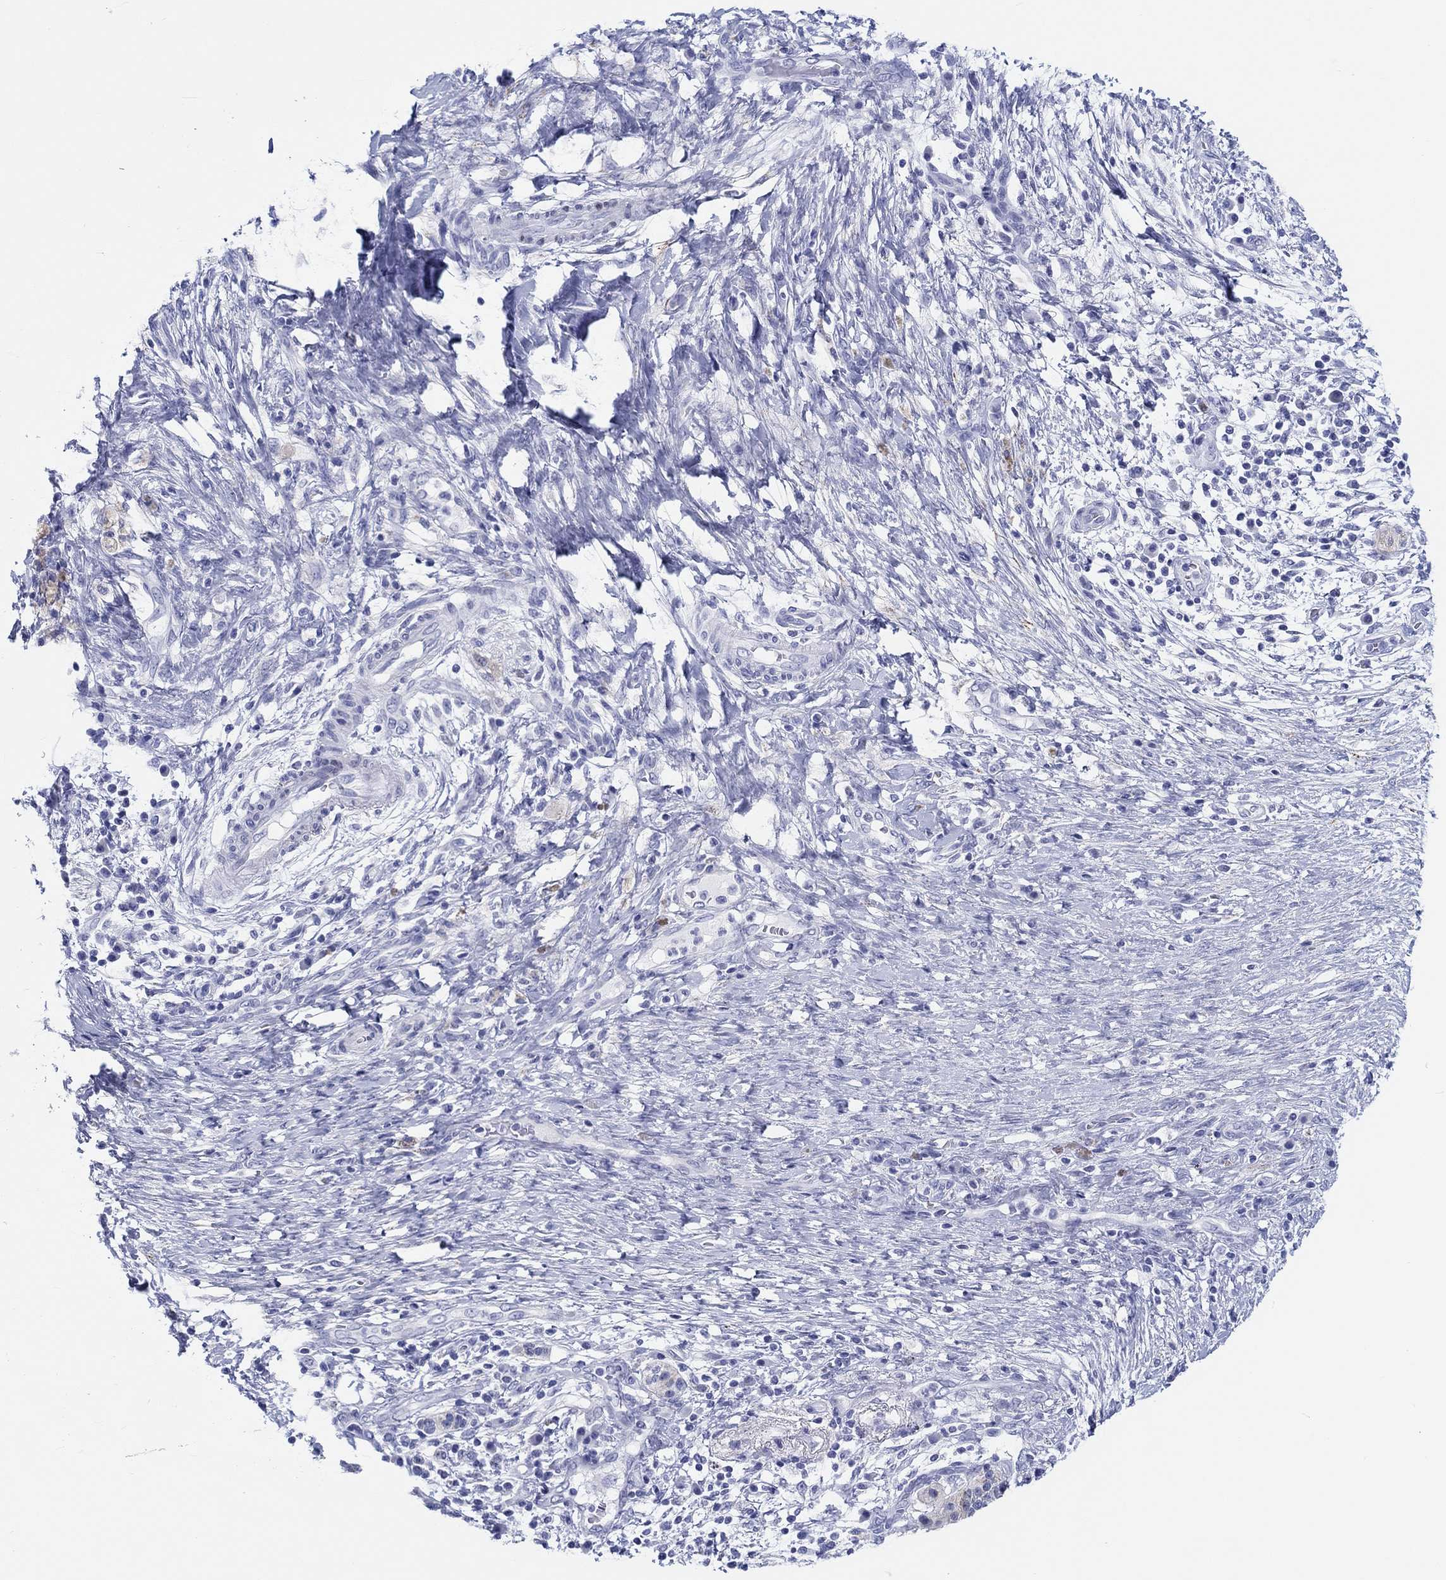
{"staining": {"intensity": "negative", "quantity": "none", "location": "none"}, "tissue": "pancreatic cancer", "cell_type": "Tumor cells", "image_type": "cancer", "snomed": [{"axis": "morphology", "description": "Adenocarcinoma, NOS"}, {"axis": "topography", "description": "Pancreas"}], "caption": "IHC histopathology image of pancreatic cancer (adenocarcinoma) stained for a protein (brown), which demonstrates no positivity in tumor cells.", "gene": "H1-1", "patient": {"sex": "female", "age": 72}}